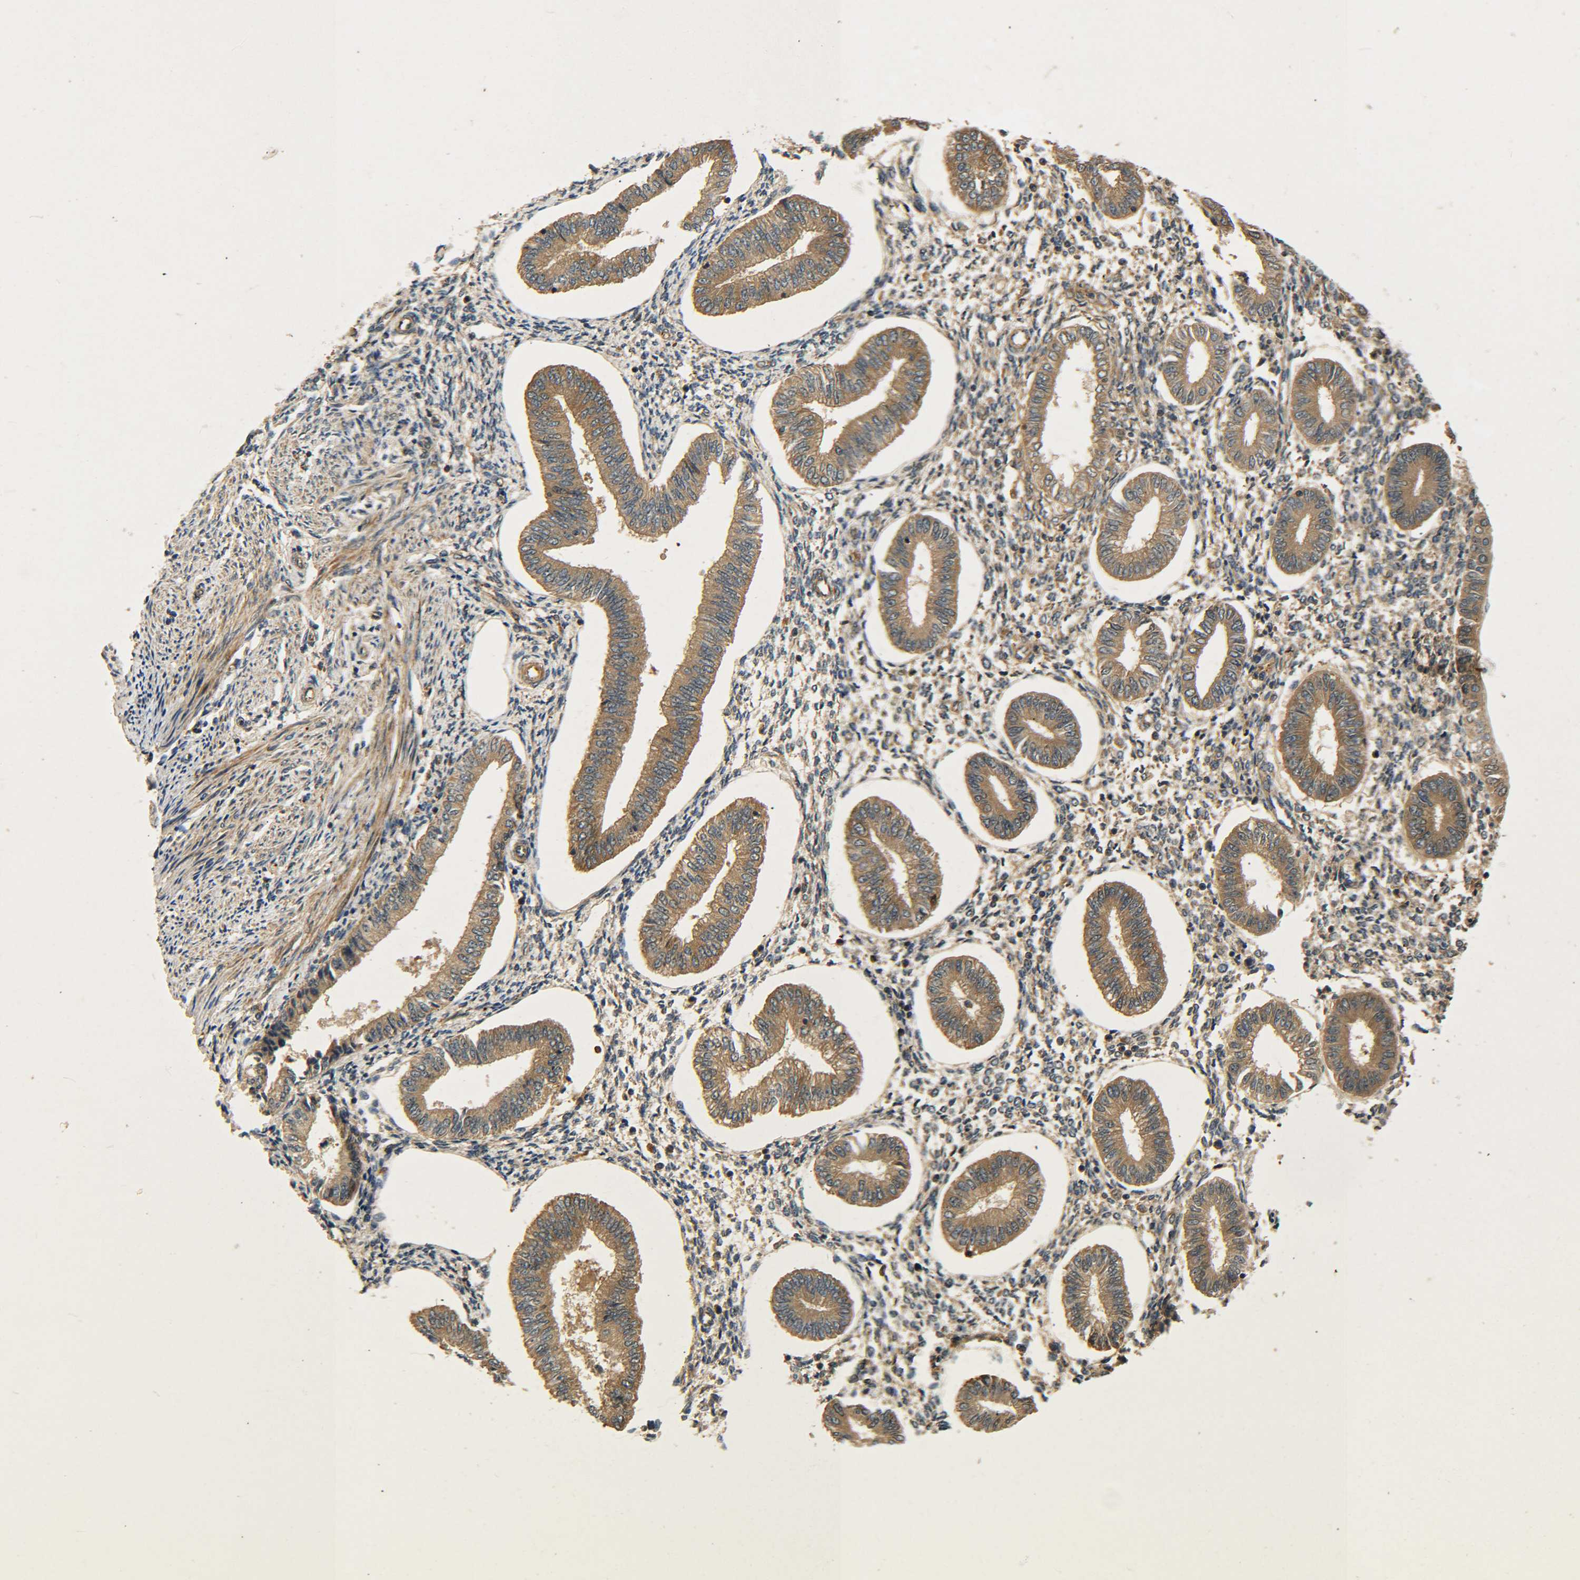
{"staining": {"intensity": "moderate", "quantity": "25%-75%", "location": "cytoplasmic/membranous"}, "tissue": "endometrium", "cell_type": "Cells in endometrial stroma", "image_type": "normal", "snomed": [{"axis": "morphology", "description": "Normal tissue, NOS"}, {"axis": "topography", "description": "Endometrium"}], "caption": "Unremarkable endometrium displays moderate cytoplasmic/membranous staining in approximately 25%-75% of cells in endometrial stroma, visualized by immunohistochemistry. (DAB (3,3'-diaminobenzidine) IHC, brown staining for protein, blue staining for nuclei).", "gene": "LRCH3", "patient": {"sex": "female", "age": 50}}